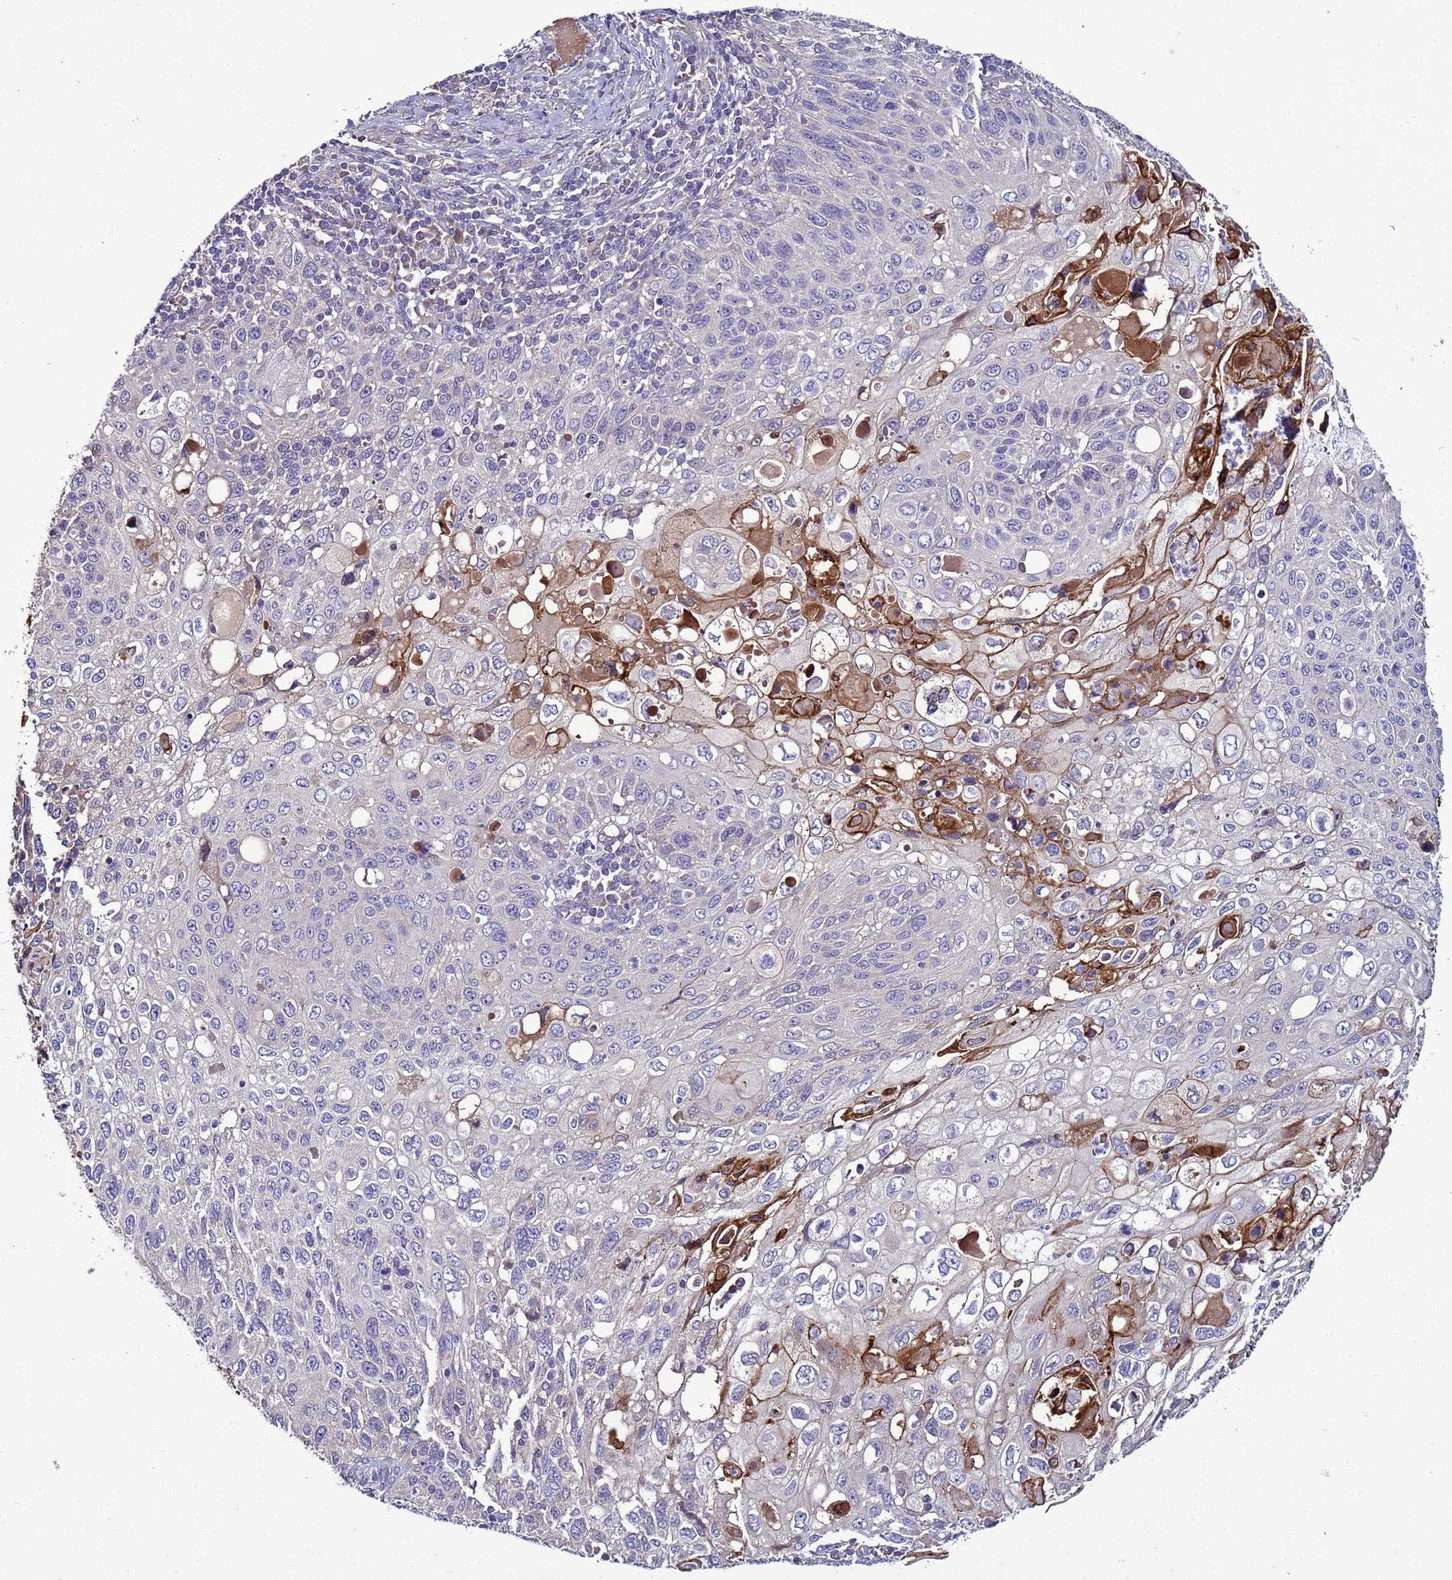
{"staining": {"intensity": "negative", "quantity": "none", "location": "none"}, "tissue": "cervical cancer", "cell_type": "Tumor cells", "image_type": "cancer", "snomed": [{"axis": "morphology", "description": "Squamous cell carcinoma, NOS"}, {"axis": "topography", "description": "Cervix"}], "caption": "This micrograph is of squamous cell carcinoma (cervical) stained with immunohistochemistry (IHC) to label a protein in brown with the nuclei are counter-stained blue. There is no positivity in tumor cells. (Immunohistochemistry (ihc), brightfield microscopy, high magnification).", "gene": "RABL2B", "patient": {"sex": "female", "age": 70}}